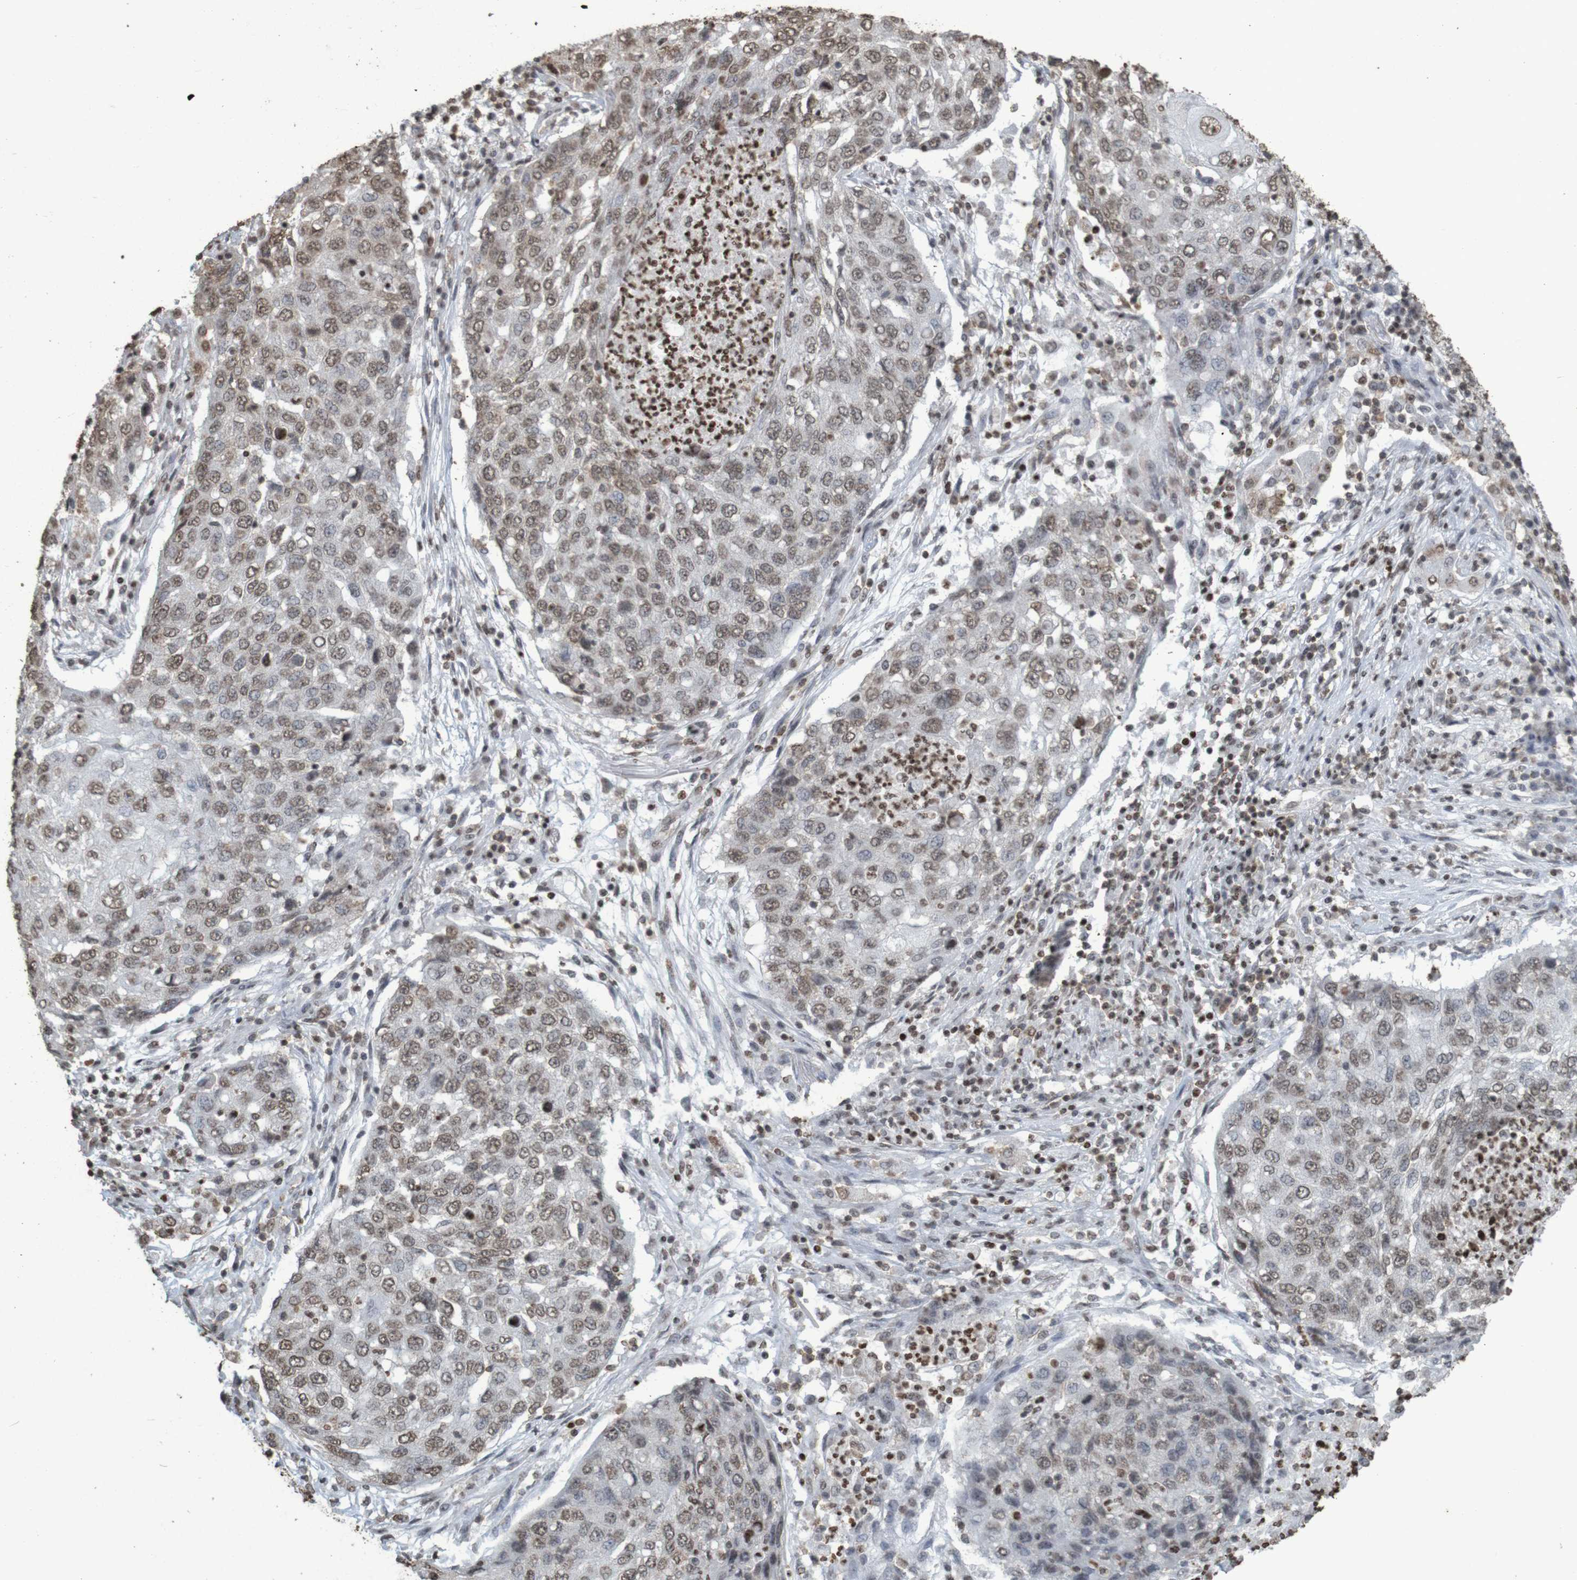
{"staining": {"intensity": "weak", "quantity": ">75%", "location": "nuclear"}, "tissue": "lung cancer", "cell_type": "Tumor cells", "image_type": "cancer", "snomed": [{"axis": "morphology", "description": "Squamous cell carcinoma, NOS"}, {"axis": "topography", "description": "Lung"}], "caption": "A photomicrograph of human lung cancer stained for a protein displays weak nuclear brown staining in tumor cells.", "gene": "GFI1", "patient": {"sex": "female", "age": 63}}